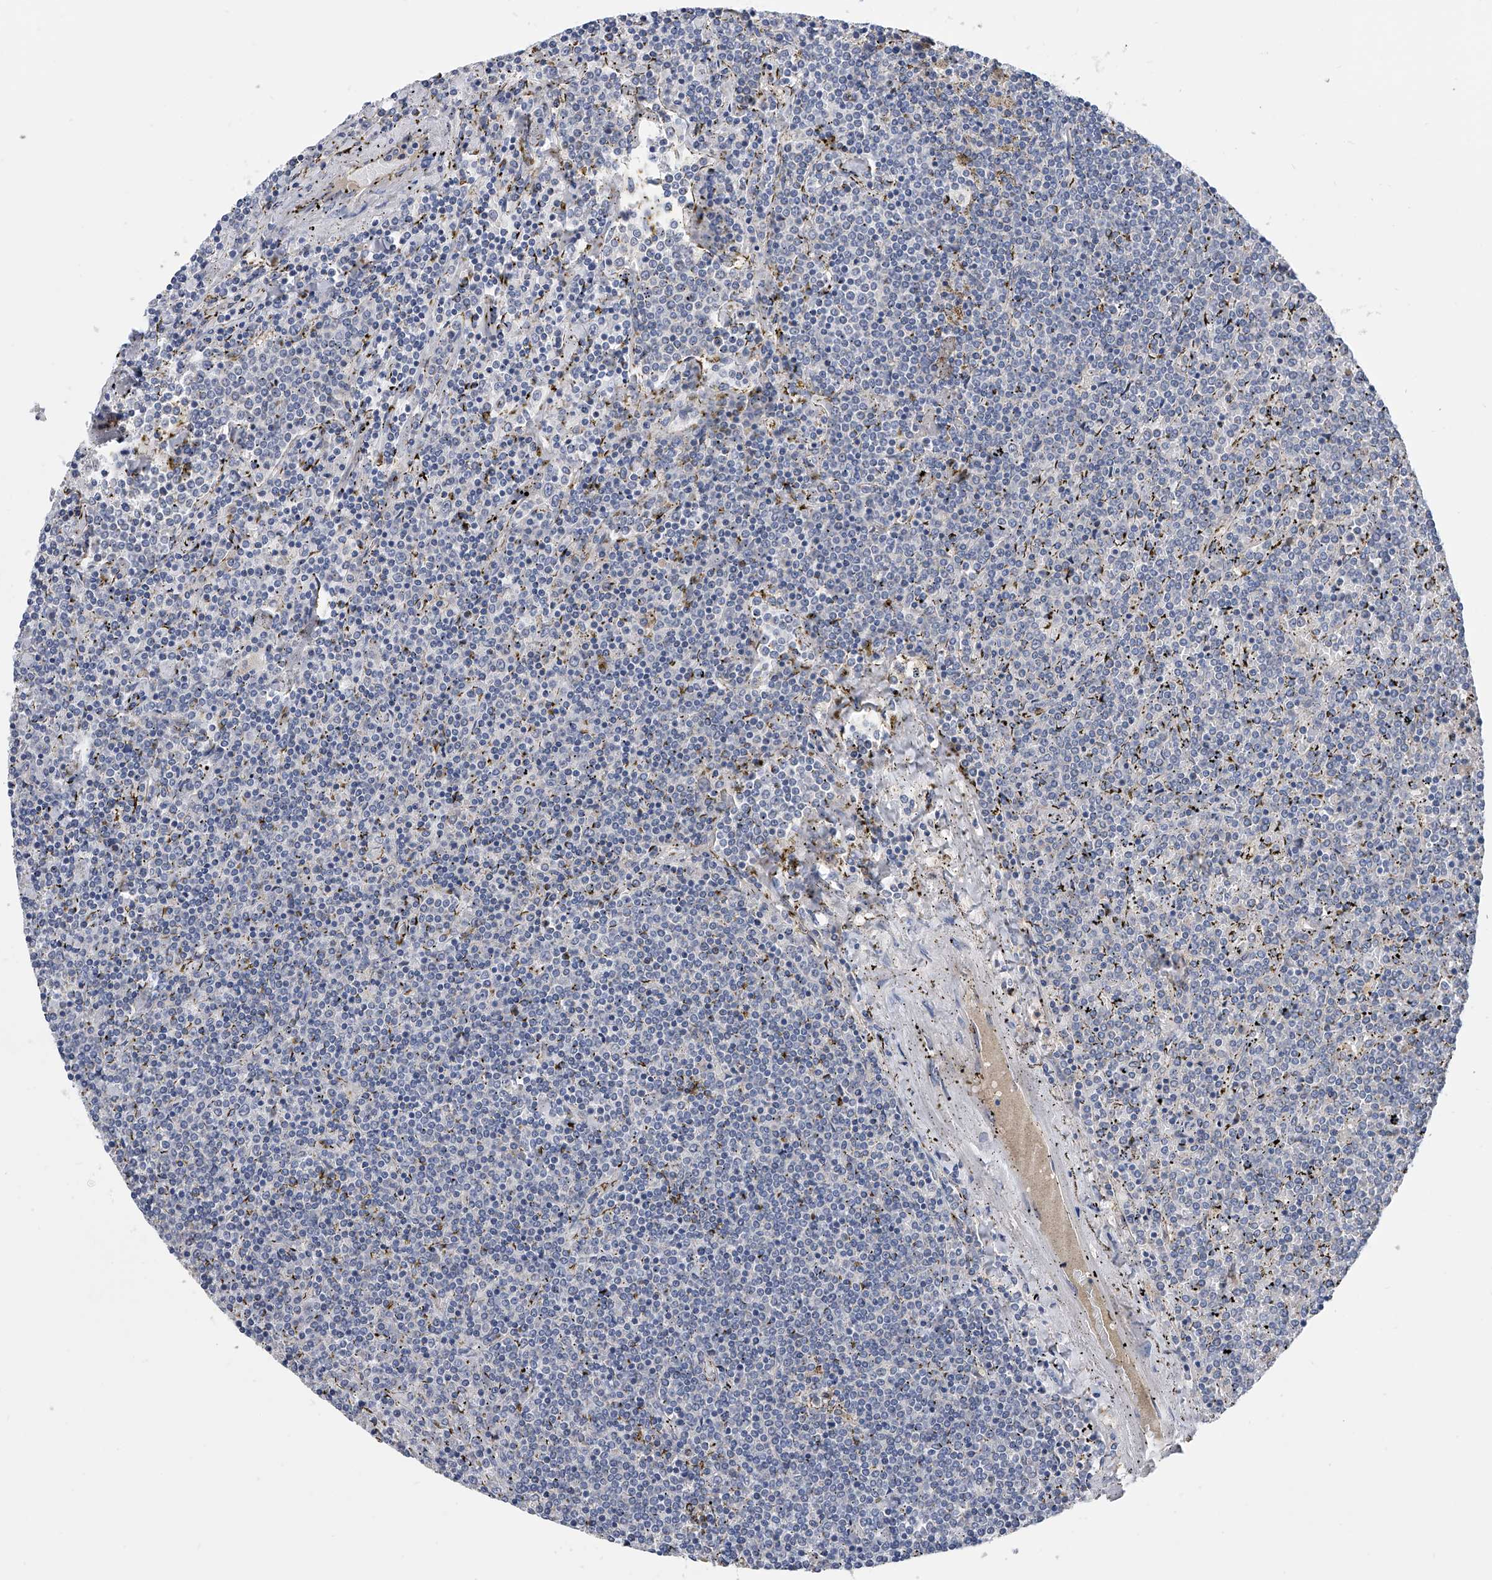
{"staining": {"intensity": "negative", "quantity": "none", "location": "none"}, "tissue": "lymphoma", "cell_type": "Tumor cells", "image_type": "cancer", "snomed": [{"axis": "morphology", "description": "Malignant lymphoma, non-Hodgkin's type, Low grade"}, {"axis": "topography", "description": "Spleen"}], "caption": "Immunohistochemistry (IHC) image of neoplastic tissue: lymphoma stained with DAB displays no significant protein staining in tumor cells.", "gene": "PGM3", "patient": {"sex": "female", "age": 19}}